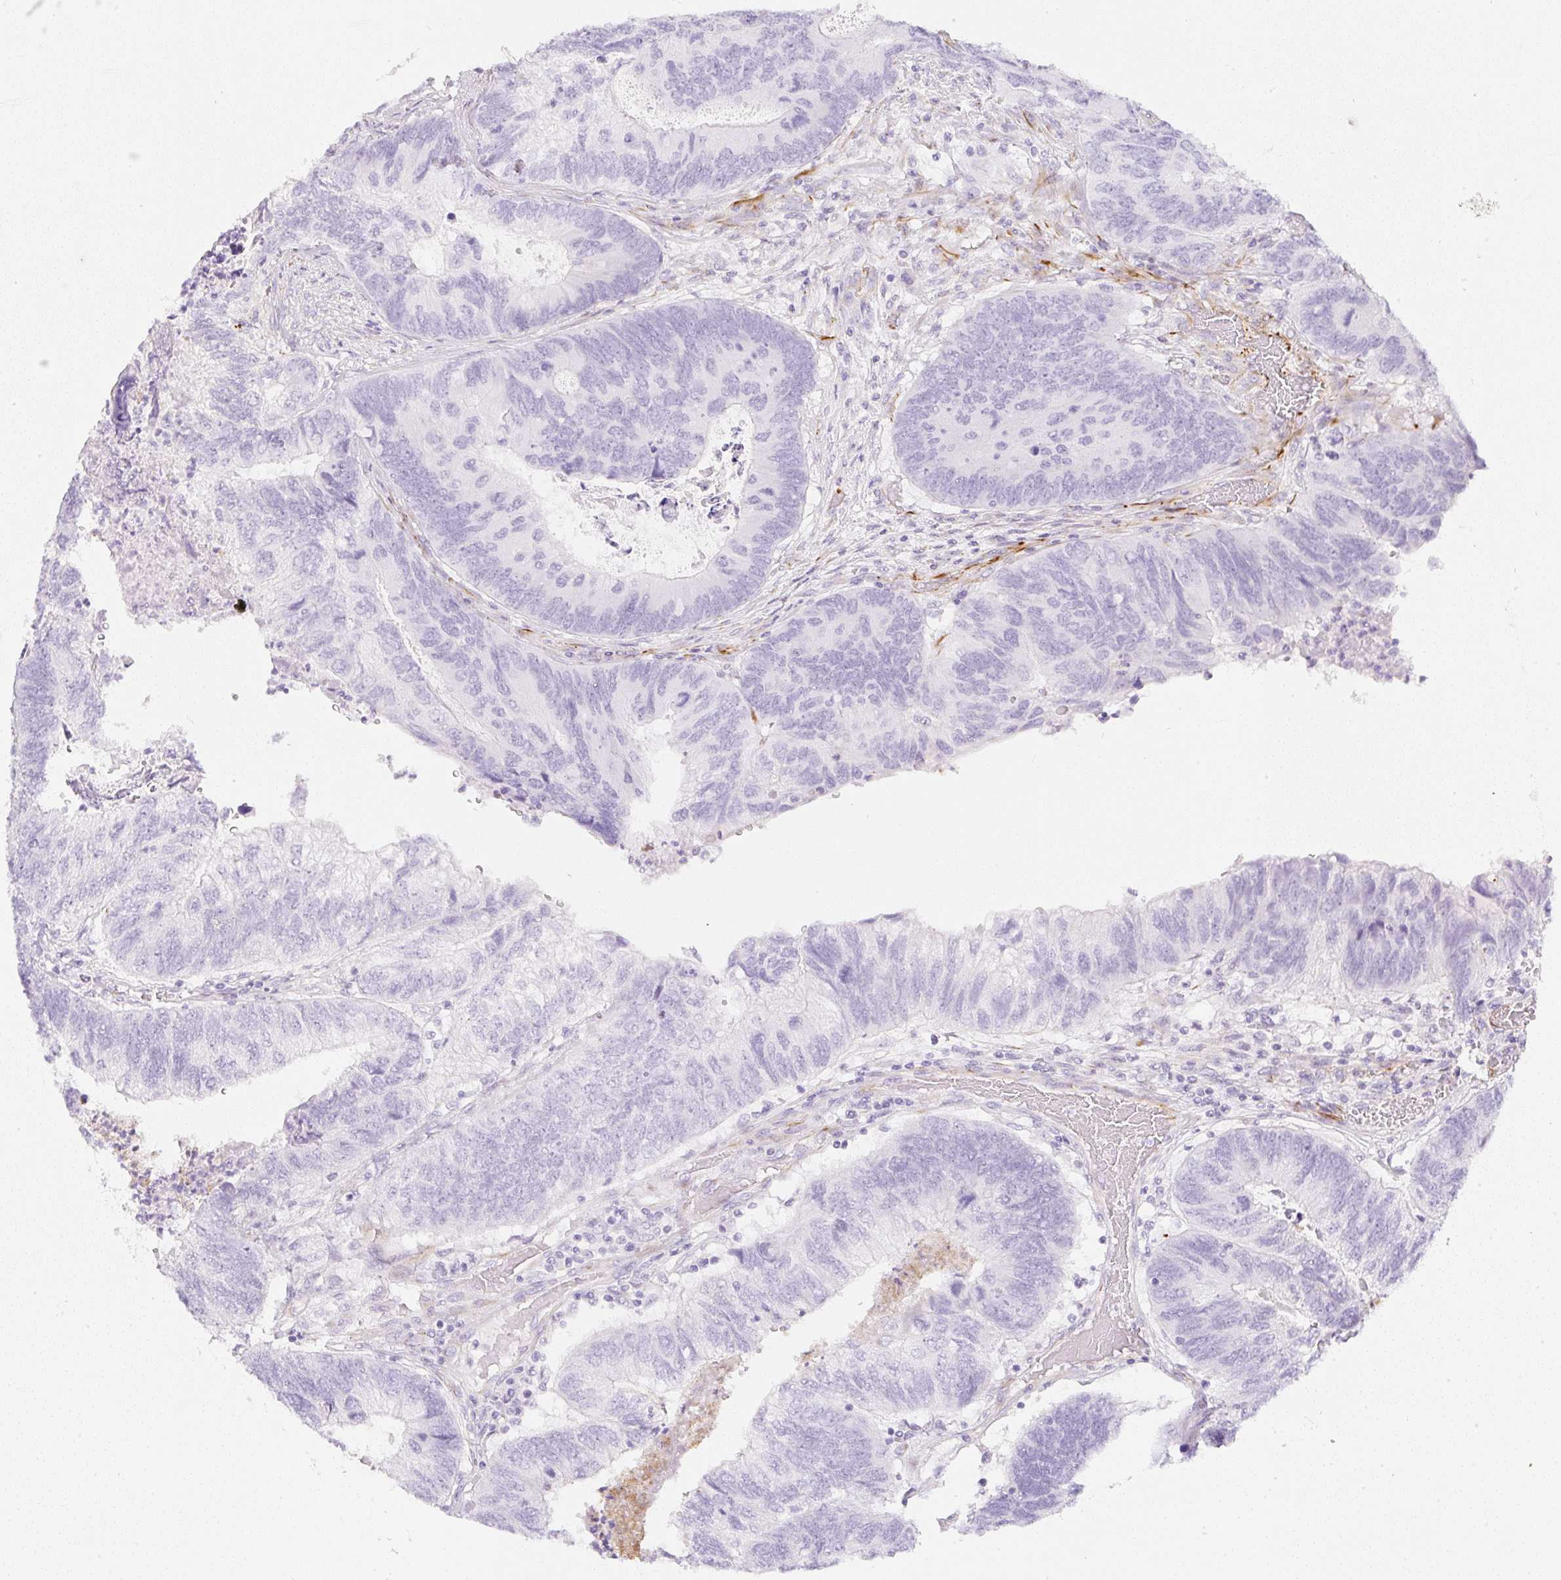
{"staining": {"intensity": "negative", "quantity": "none", "location": "none"}, "tissue": "colorectal cancer", "cell_type": "Tumor cells", "image_type": "cancer", "snomed": [{"axis": "morphology", "description": "Adenocarcinoma, NOS"}, {"axis": "topography", "description": "Colon"}], "caption": "A high-resolution histopathology image shows immunohistochemistry staining of colorectal cancer, which displays no significant staining in tumor cells.", "gene": "ZNF689", "patient": {"sex": "female", "age": 67}}